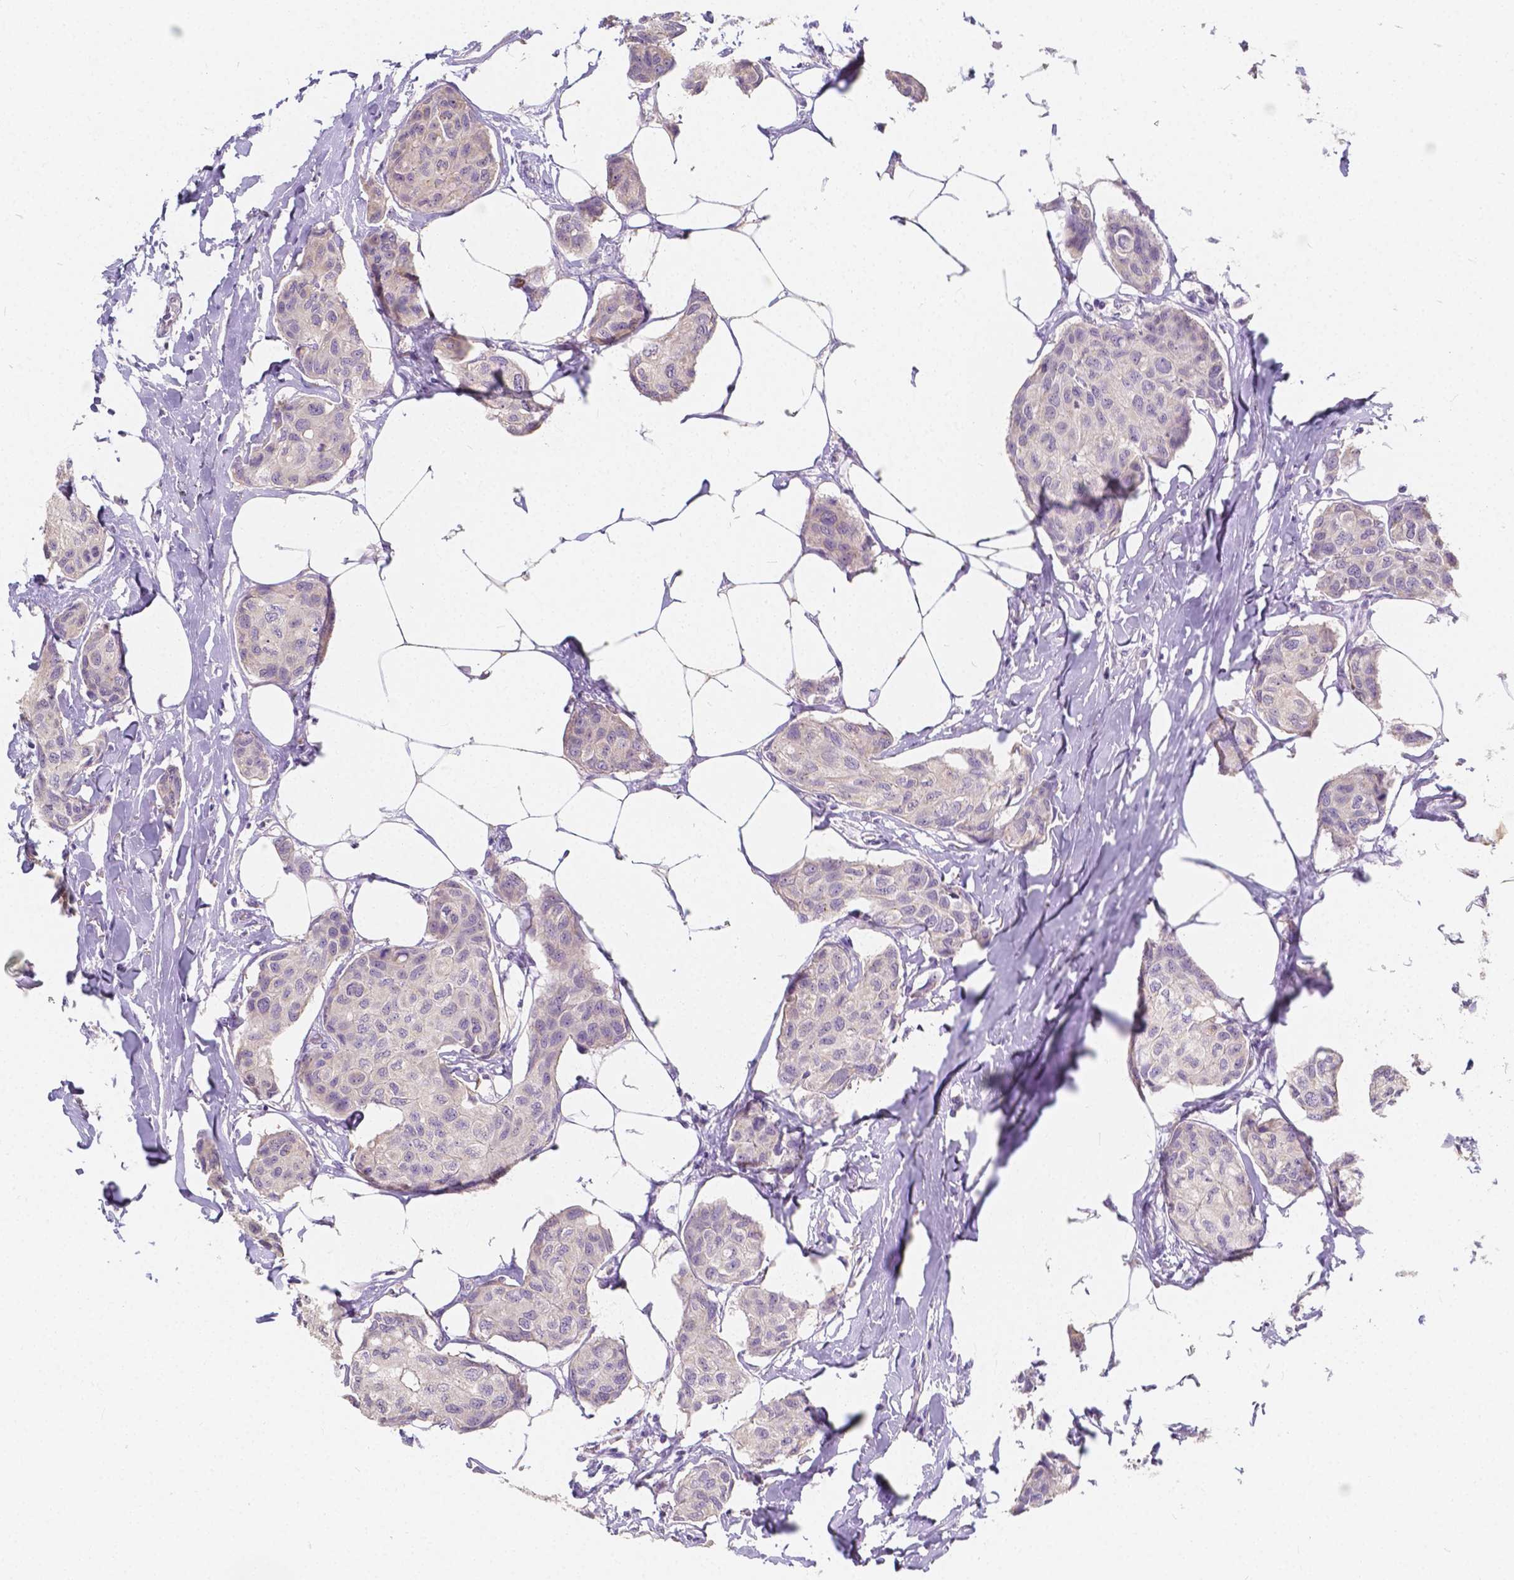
{"staining": {"intensity": "negative", "quantity": "none", "location": "none"}, "tissue": "breast cancer", "cell_type": "Tumor cells", "image_type": "cancer", "snomed": [{"axis": "morphology", "description": "Duct carcinoma"}, {"axis": "topography", "description": "Breast"}], "caption": "This is an IHC histopathology image of human breast cancer. There is no staining in tumor cells.", "gene": "RNF186", "patient": {"sex": "female", "age": 80}}